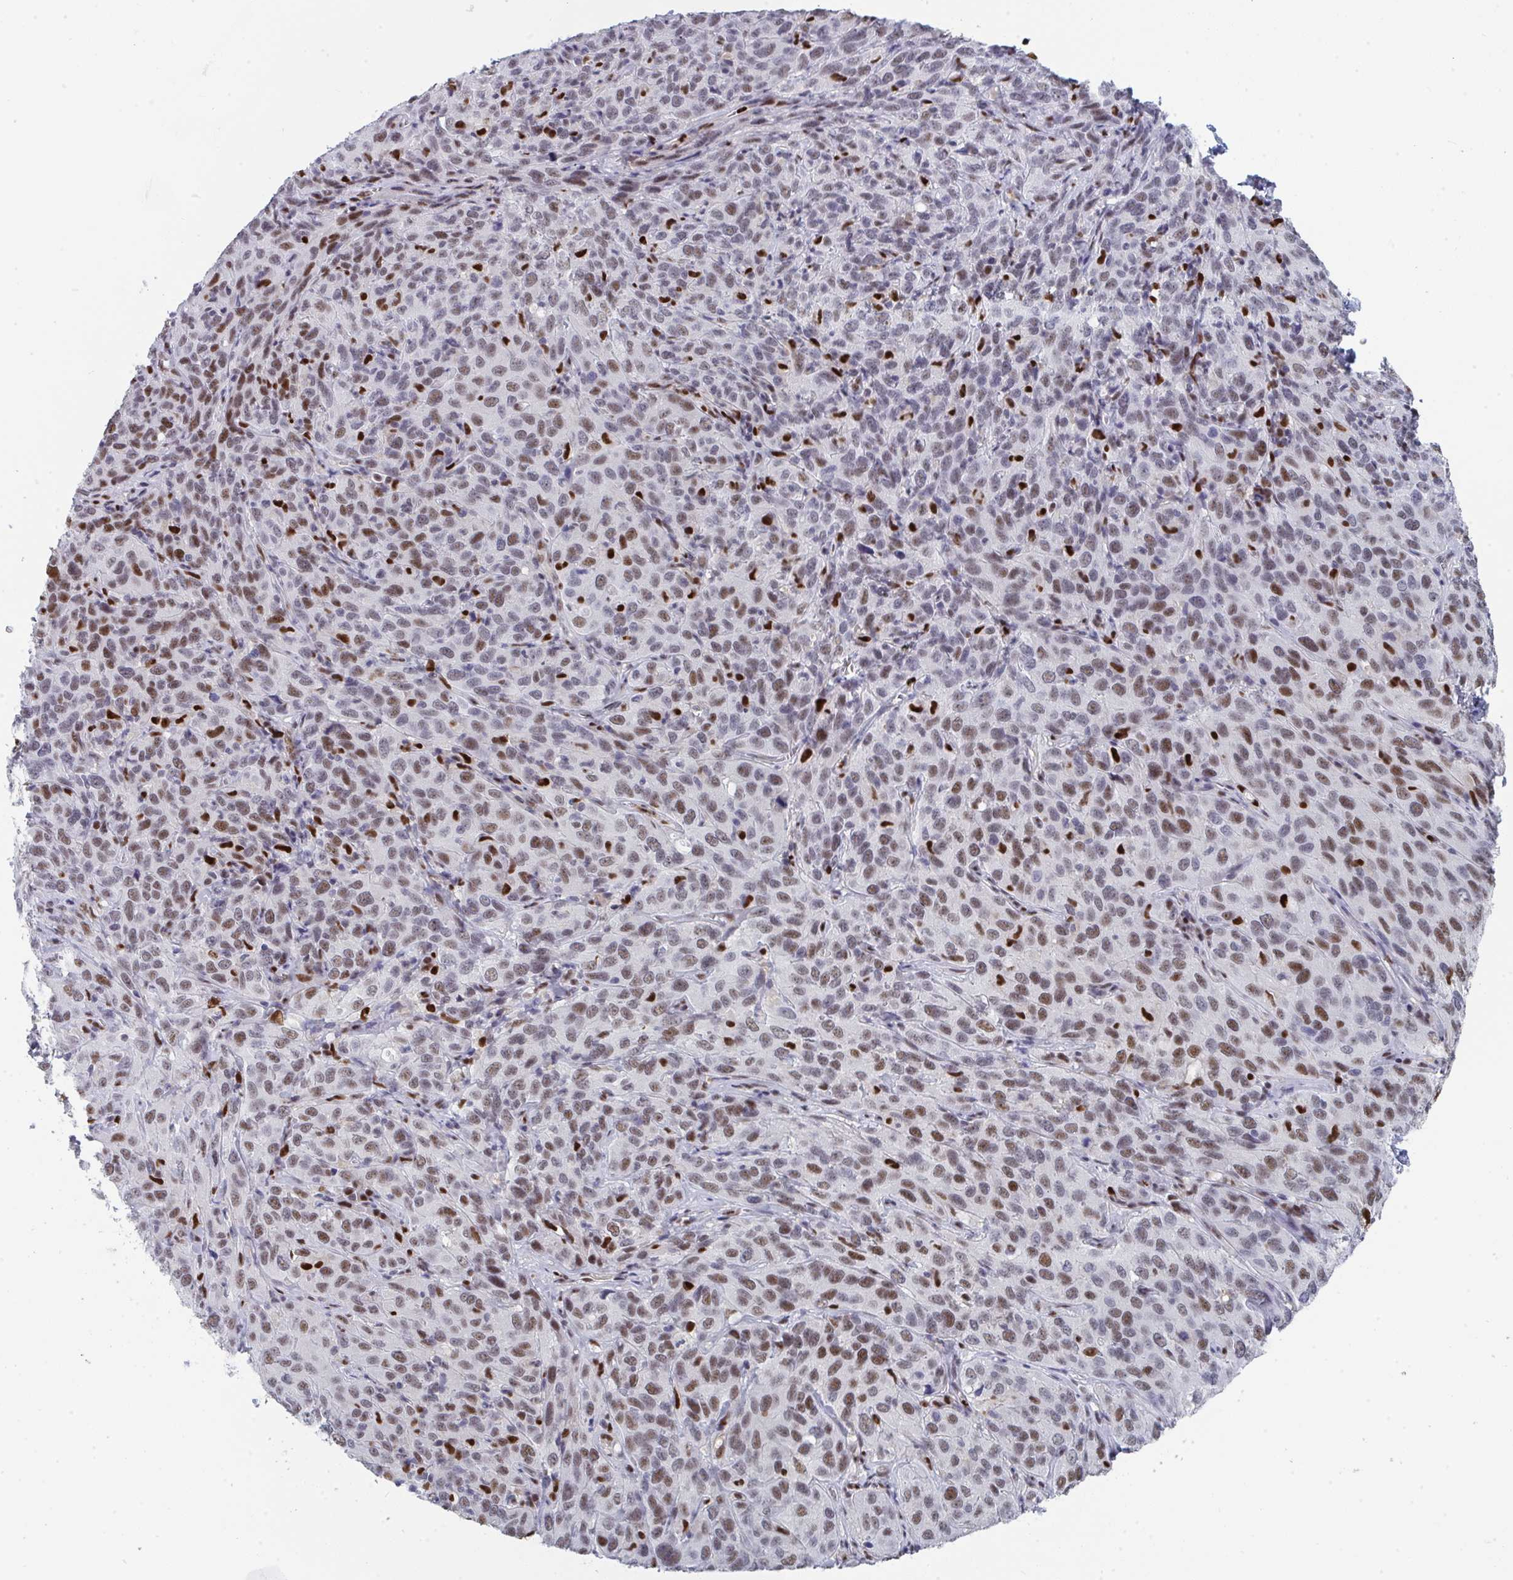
{"staining": {"intensity": "moderate", "quantity": "25%-75%", "location": "nuclear"}, "tissue": "cervical cancer", "cell_type": "Tumor cells", "image_type": "cancer", "snomed": [{"axis": "morphology", "description": "Squamous cell carcinoma, NOS"}, {"axis": "topography", "description": "Cervix"}], "caption": "IHC of human cervical cancer (squamous cell carcinoma) shows medium levels of moderate nuclear expression in approximately 25%-75% of tumor cells. The staining was performed using DAB, with brown indicating positive protein expression. Nuclei are stained blue with hematoxylin.", "gene": "JDP2", "patient": {"sex": "female", "age": 51}}